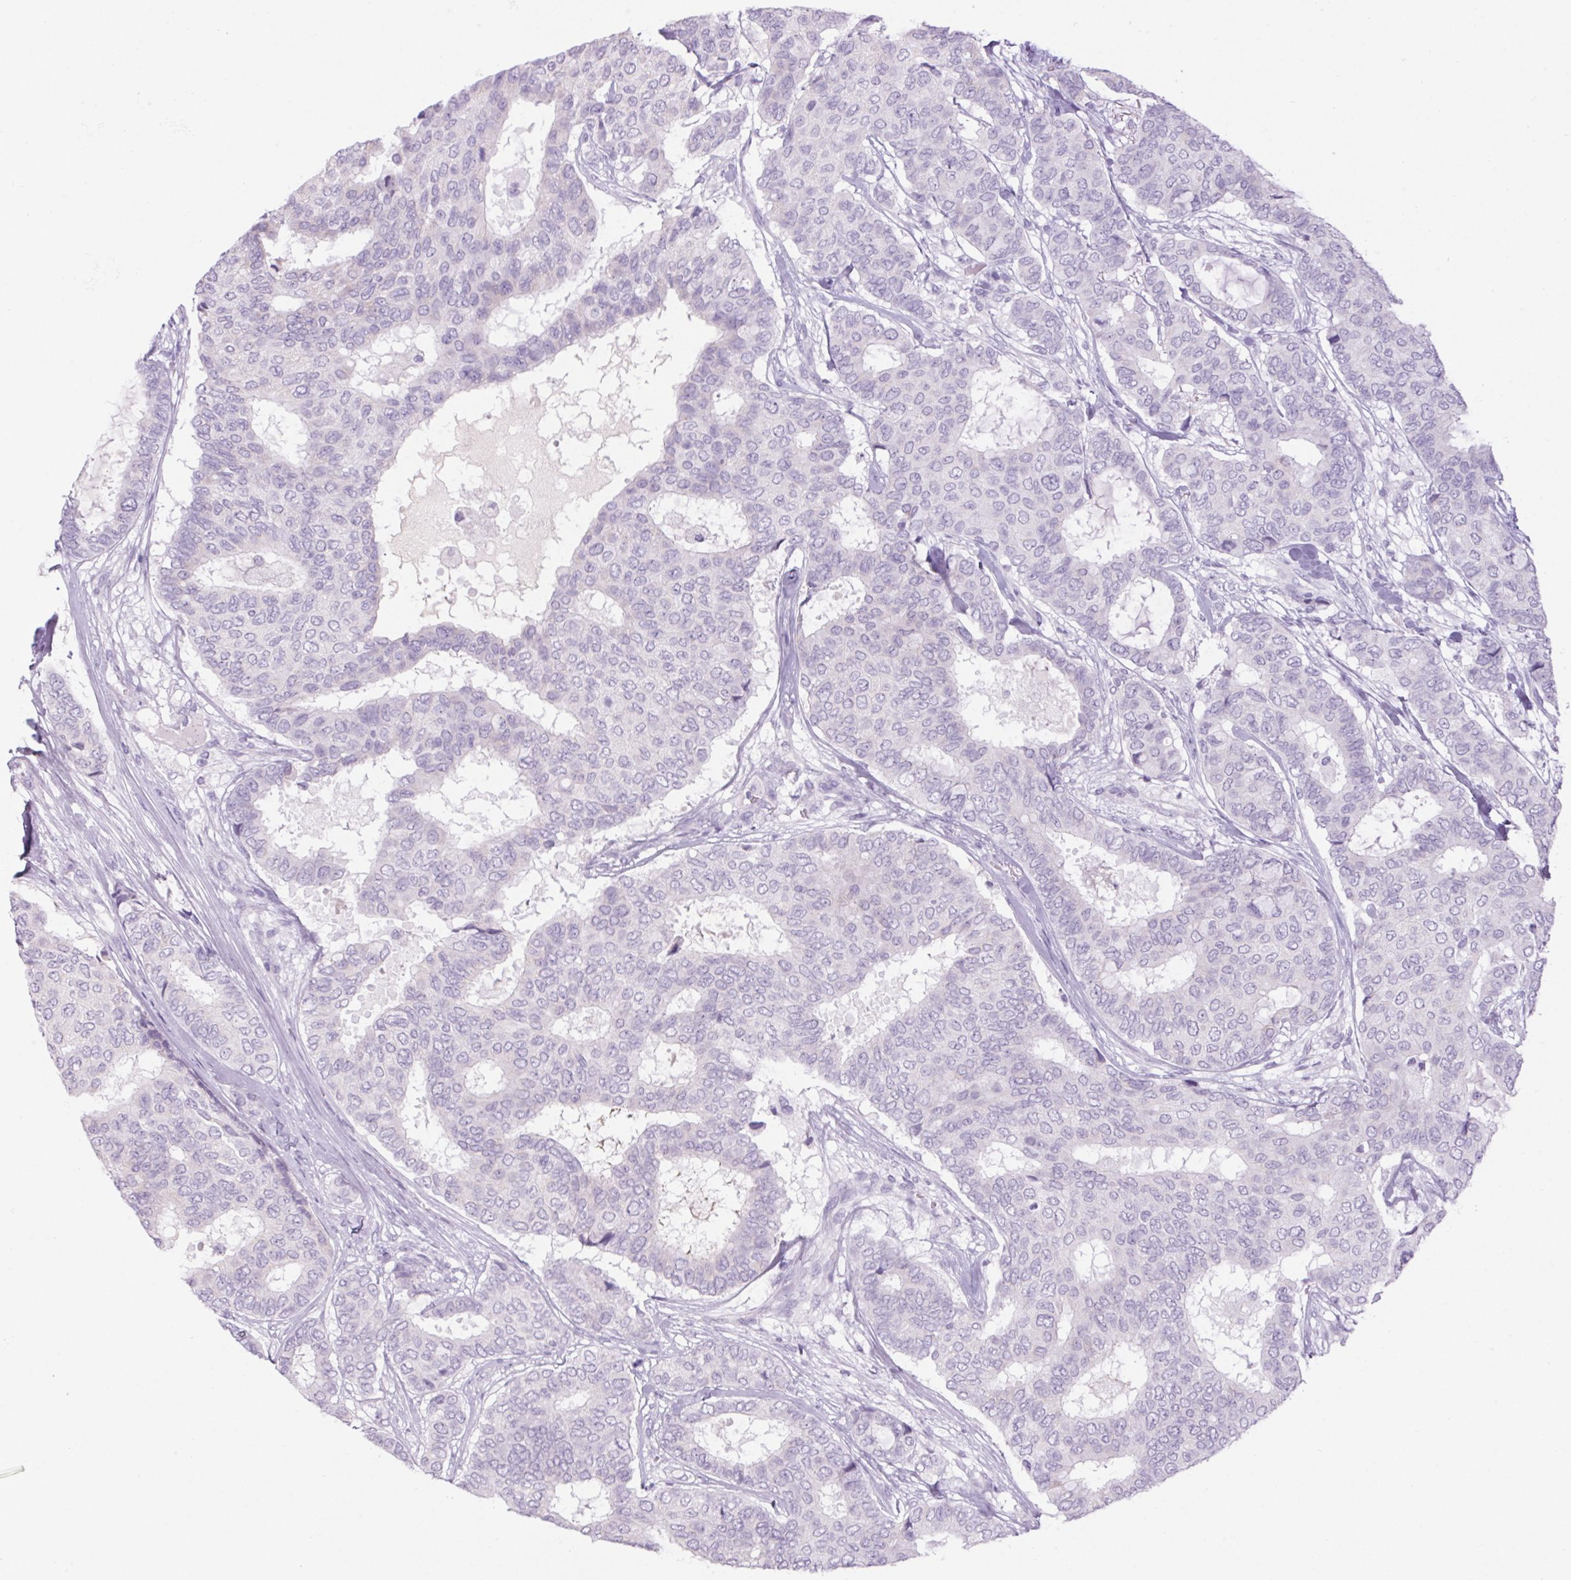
{"staining": {"intensity": "negative", "quantity": "none", "location": "none"}, "tissue": "breast cancer", "cell_type": "Tumor cells", "image_type": "cancer", "snomed": [{"axis": "morphology", "description": "Duct carcinoma"}, {"axis": "topography", "description": "Breast"}], "caption": "DAB immunohistochemical staining of breast cancer shows no significant staining in tumor cells.", "gene": "RPTN", "patient": {"sex": "female", "age": 75}}